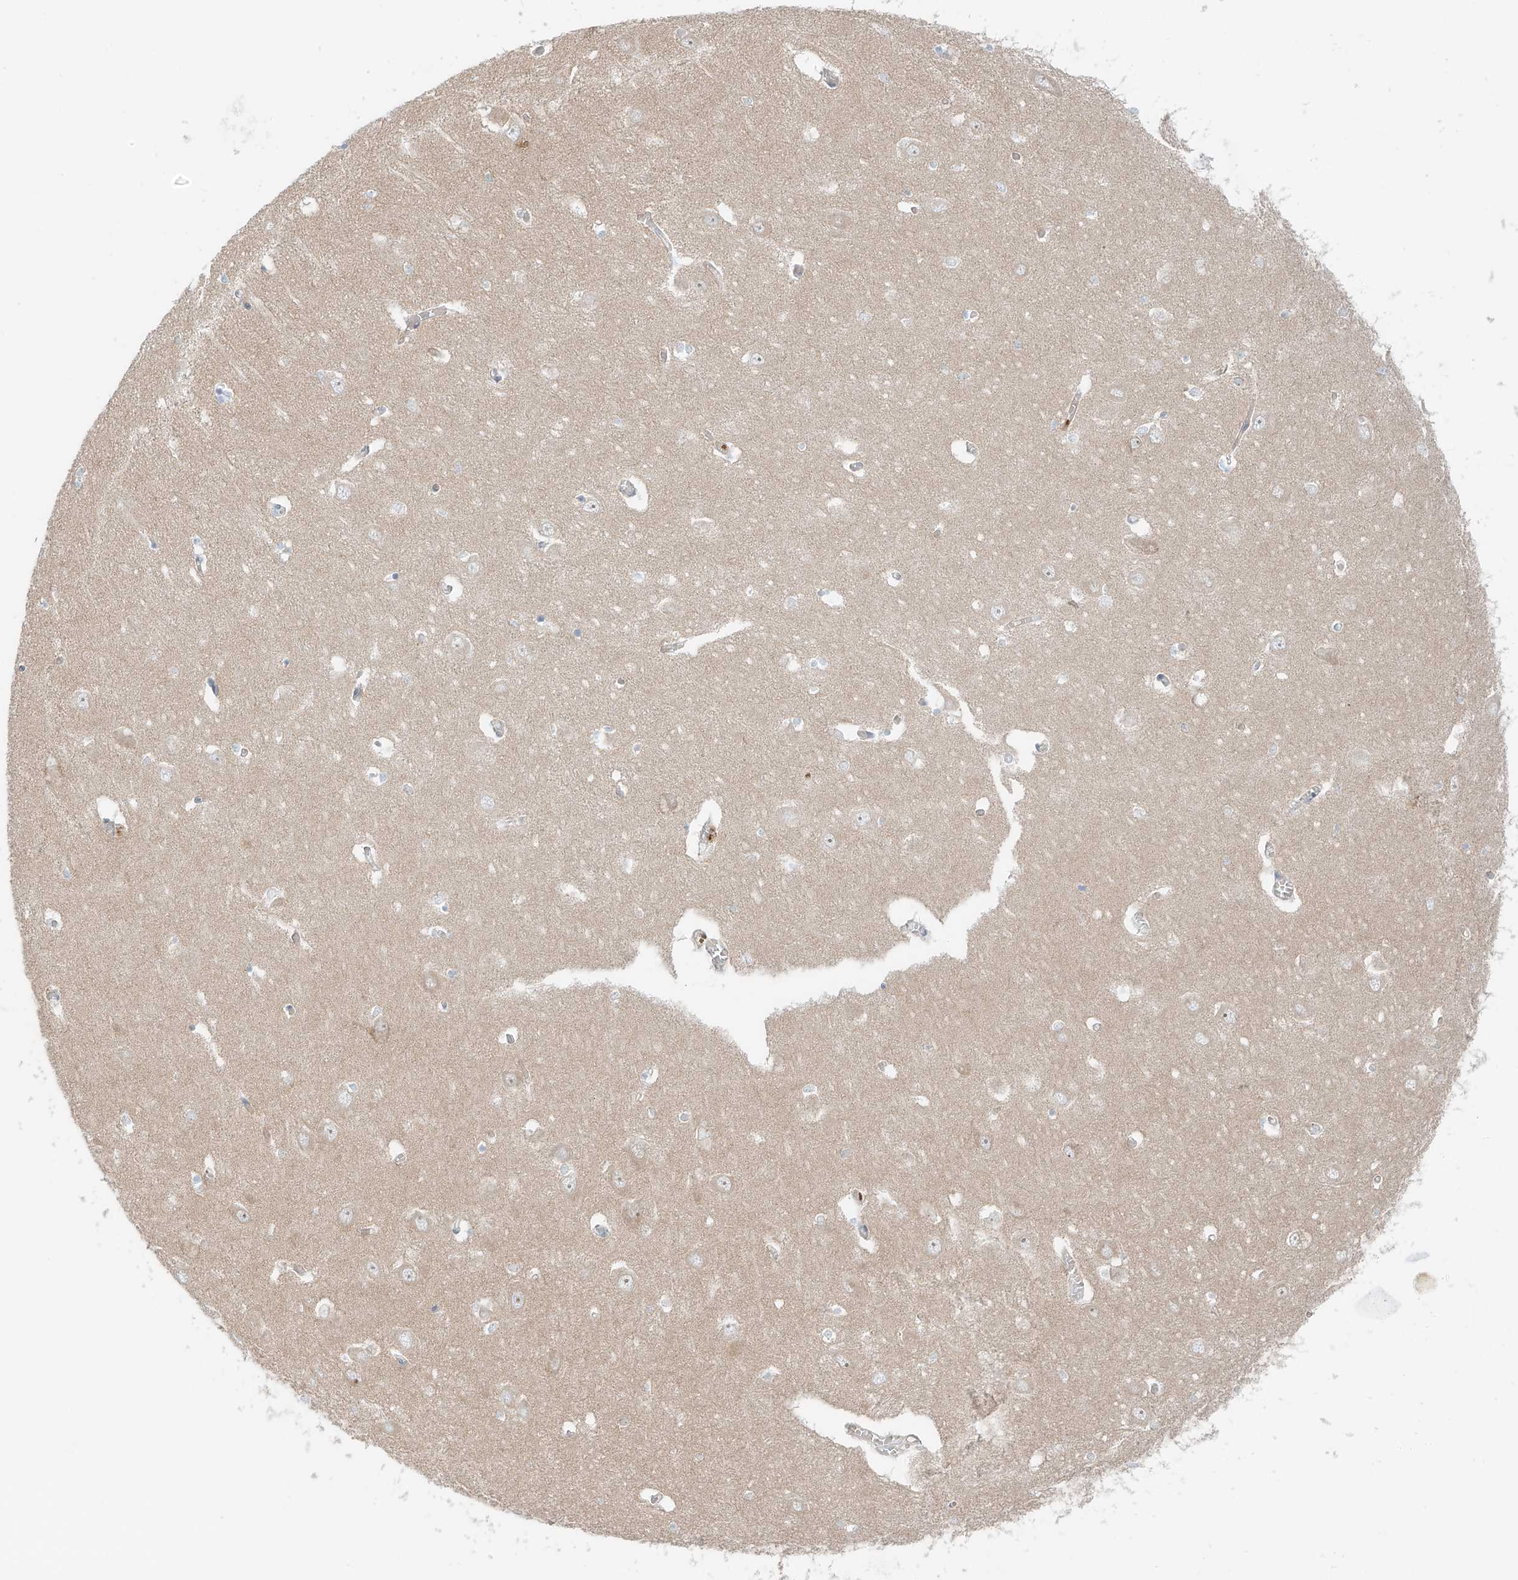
{"staining": {"intensity": "negative", "quantity": "none", "location": "none"}, "tissue": "hippocampus", "cell_type": "Glial cells", "image_type": "normal", "snomed": [{"axis": "morphology", "description": "Normal tissue, NOS"}, {"axis": "topography", "description": "Hippocampus"}], "caption": "High power microscopy histopathology image of an immunohistochemistry (IHC) photomicrograph of normal hippocampus, revealing no significant positivity in glial cells. (Stains: DAB immunohistochemistry with hematoxylin counter stain, Microscopy: brightfield microscopy at high magnification).", "gene": "EIPR1", "patient": {"sex": "male", "age": 70}}